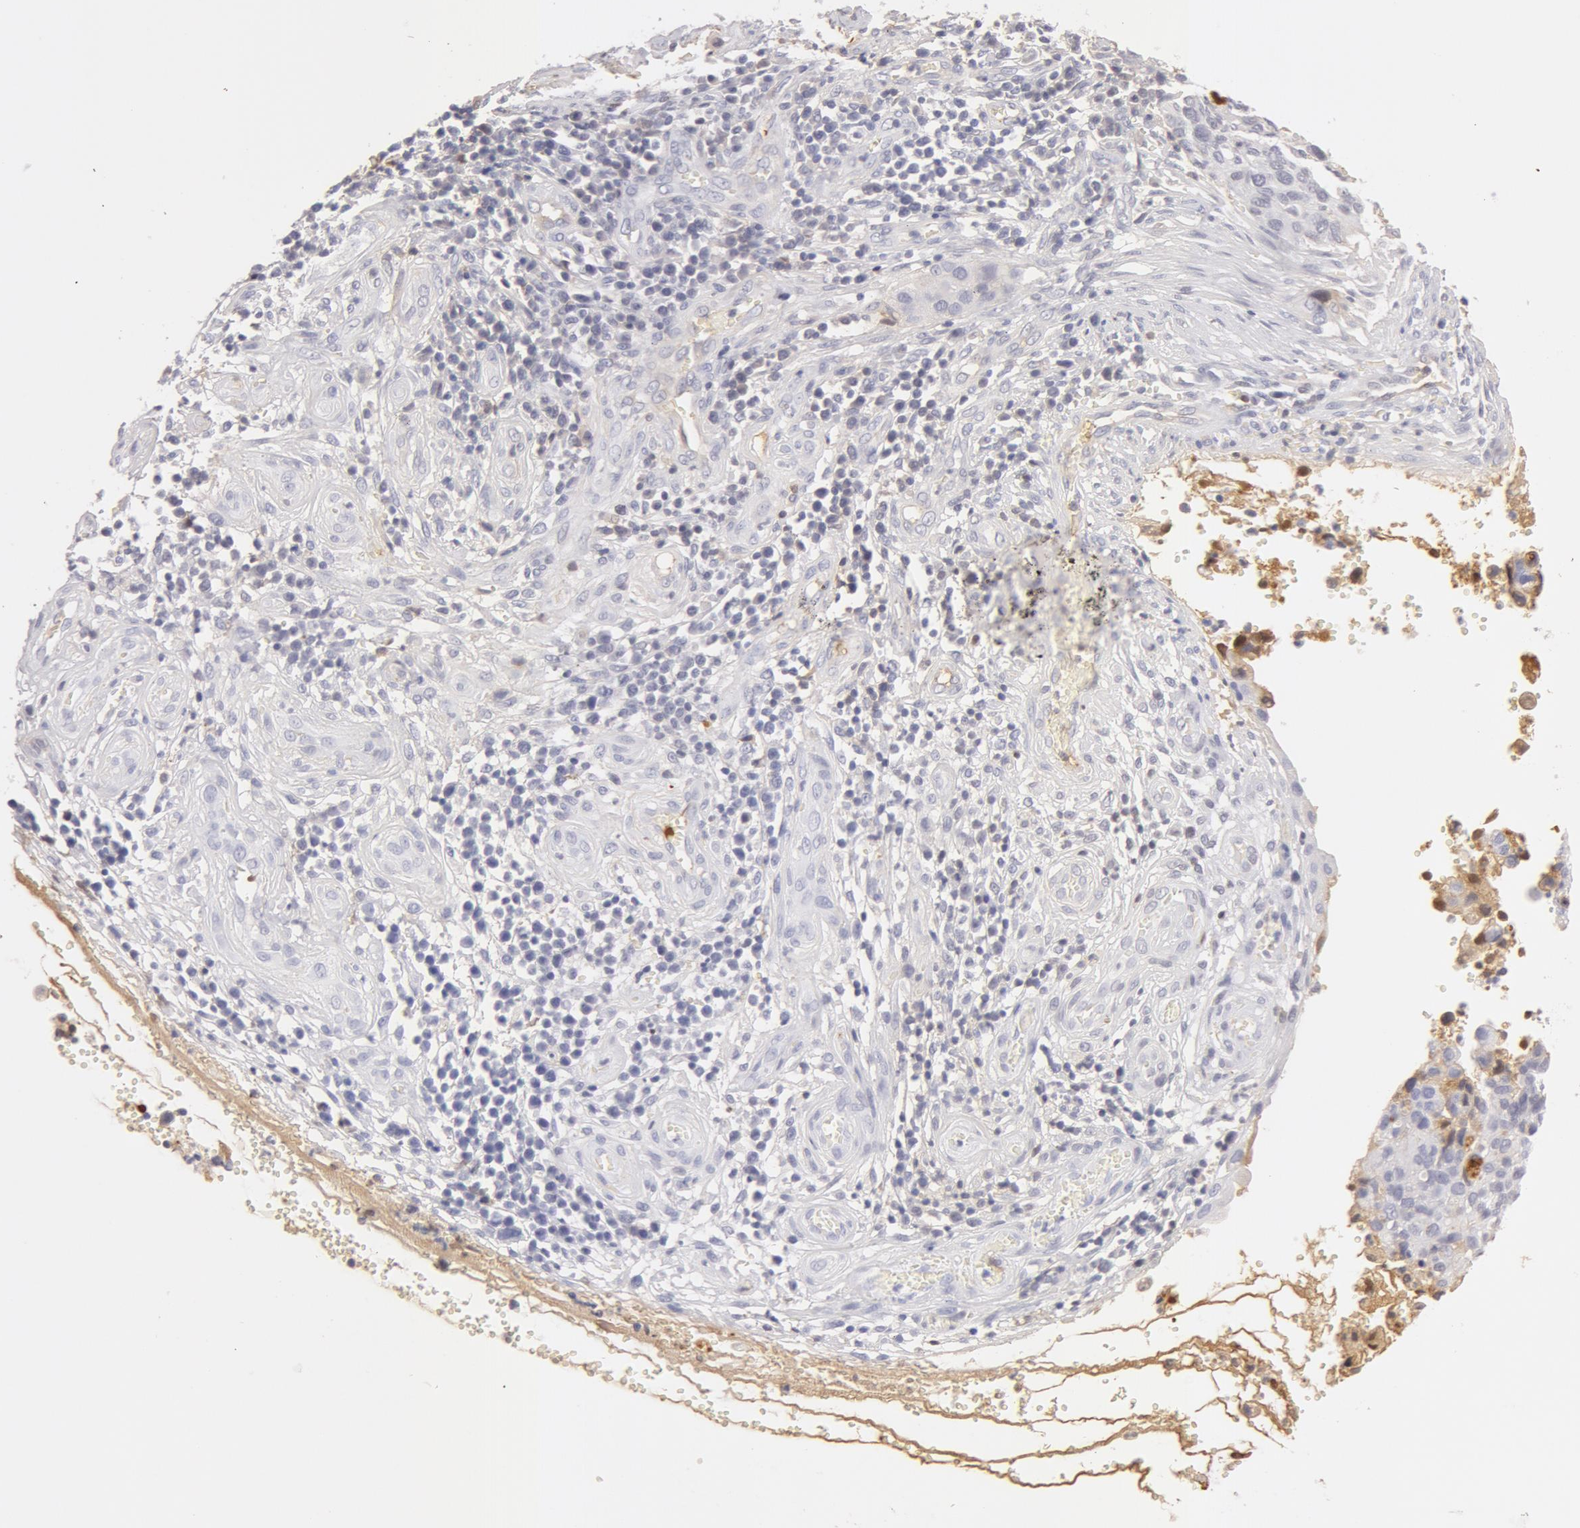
{"staining": {"intensity": "negative", "quantity": "none", "location": "none"}, "tissue": "cervical cancer", "cell_type": "Tumor cells", "image_type": "cancer", "snomed": [{"axis": "morphology", "description": "Normal tissue, NOS"}, {"axis": "morphology", "description": "Squamous cell carcinoma, NOS"}, {"axis": "topography", "description": "Cervix"}], "caption": "IHC image of squamous cell carcinoma (cervical) stained for a protein (brown), which exhibits no expression in tumor cells. (DAB immunohistochemistry (IHC), high magnification).", "gene": "AHSG", "patient": {"sex": "female", "age": 45}}